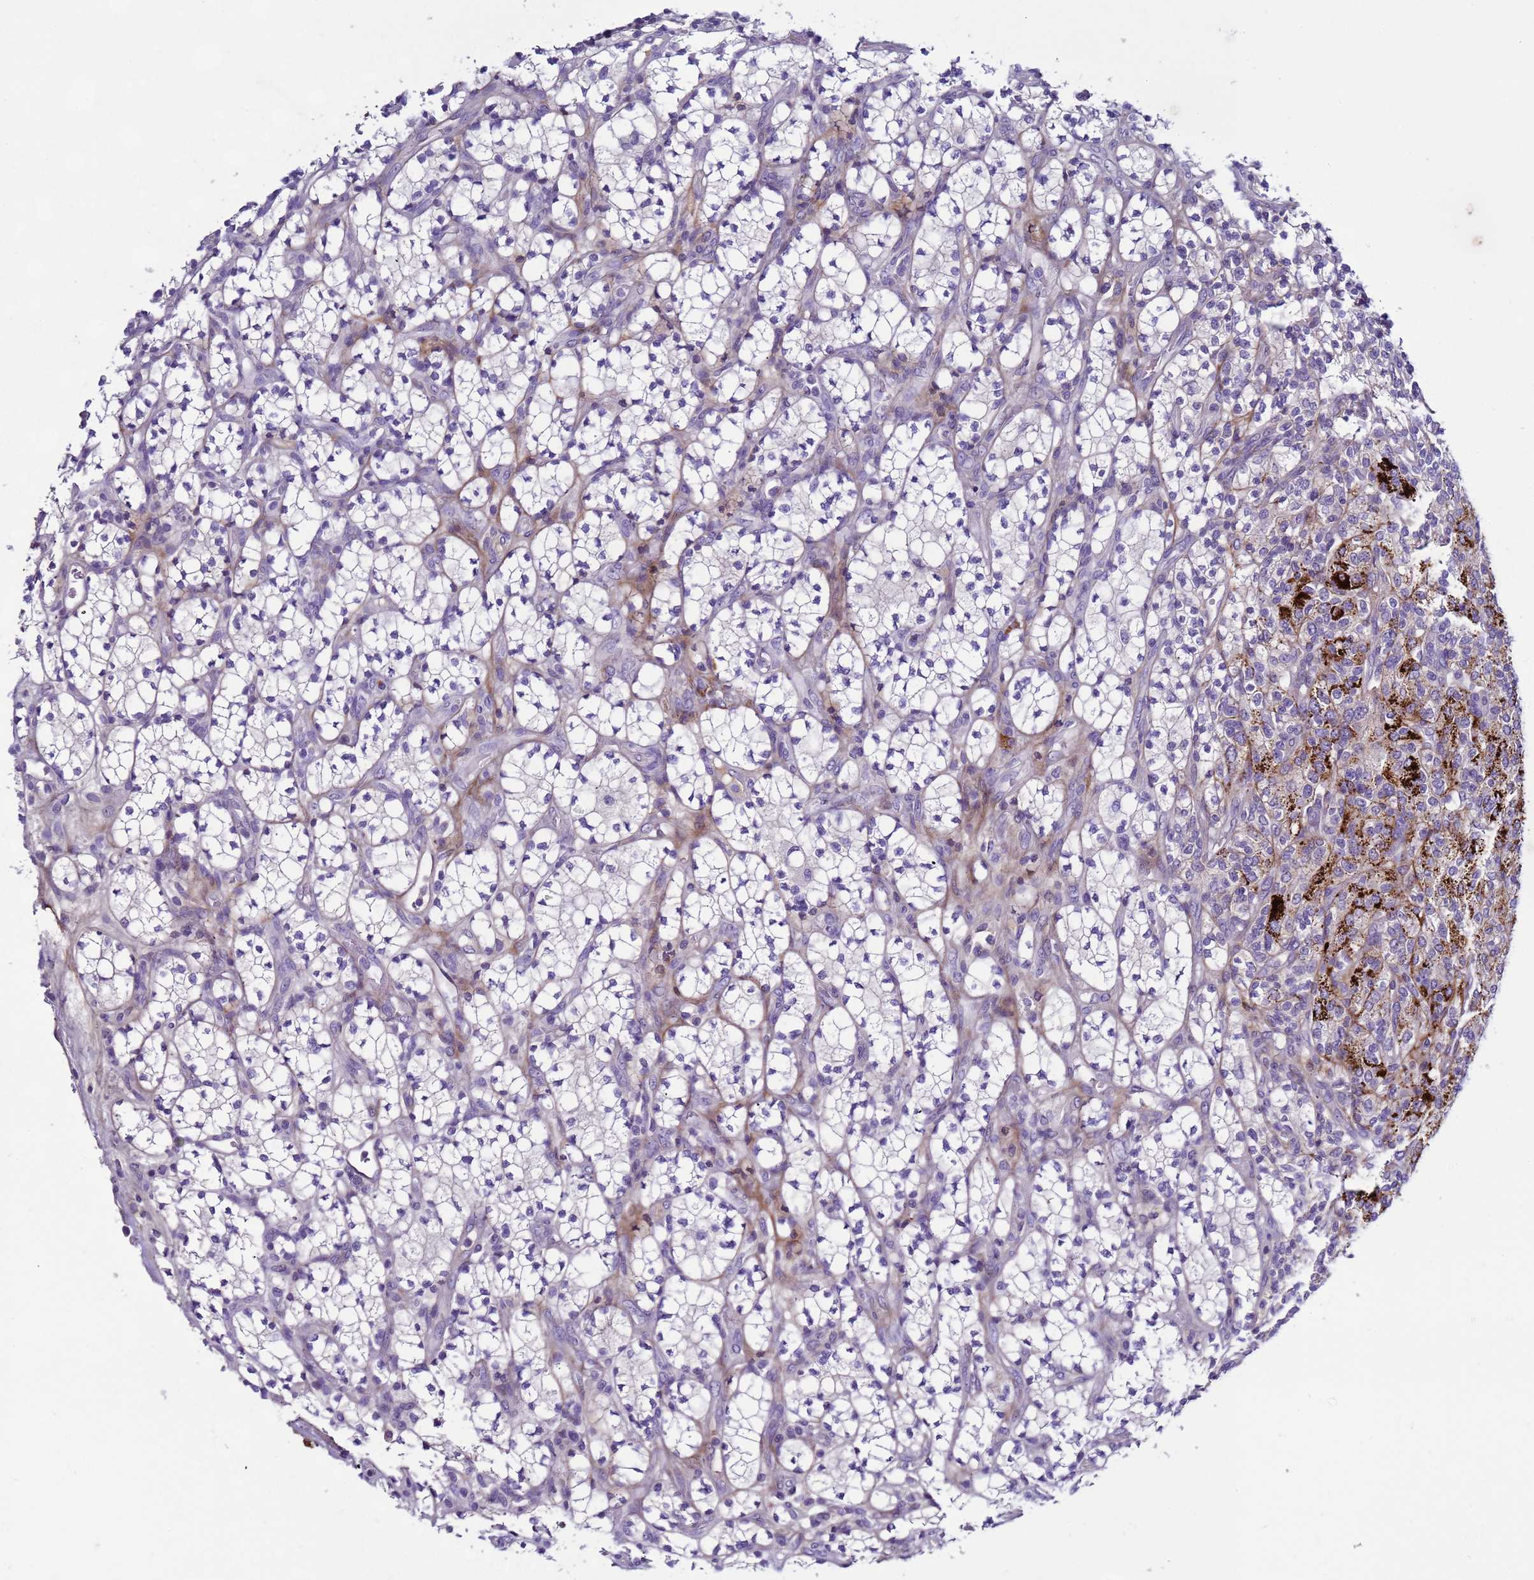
{"staining": {"intensity": "negative", "quantity": "none", "location": "none"}, "tissue": "renal cancer", "cell_type": "Tumor cells", "image_type": "cancer", "snomed": [{"axis": "morphology", "description": "Adenocarcinoma, NOS"}, {"axis": "topography", "description": "Kidney"}], "caption": "Renal adenocarcinoma stained for a protein using immunohistochemistry (IHC) demonstrates no expression tumor cells.", "gene": "TRIM51", "patient": {"sex": "male", "age": 77}}